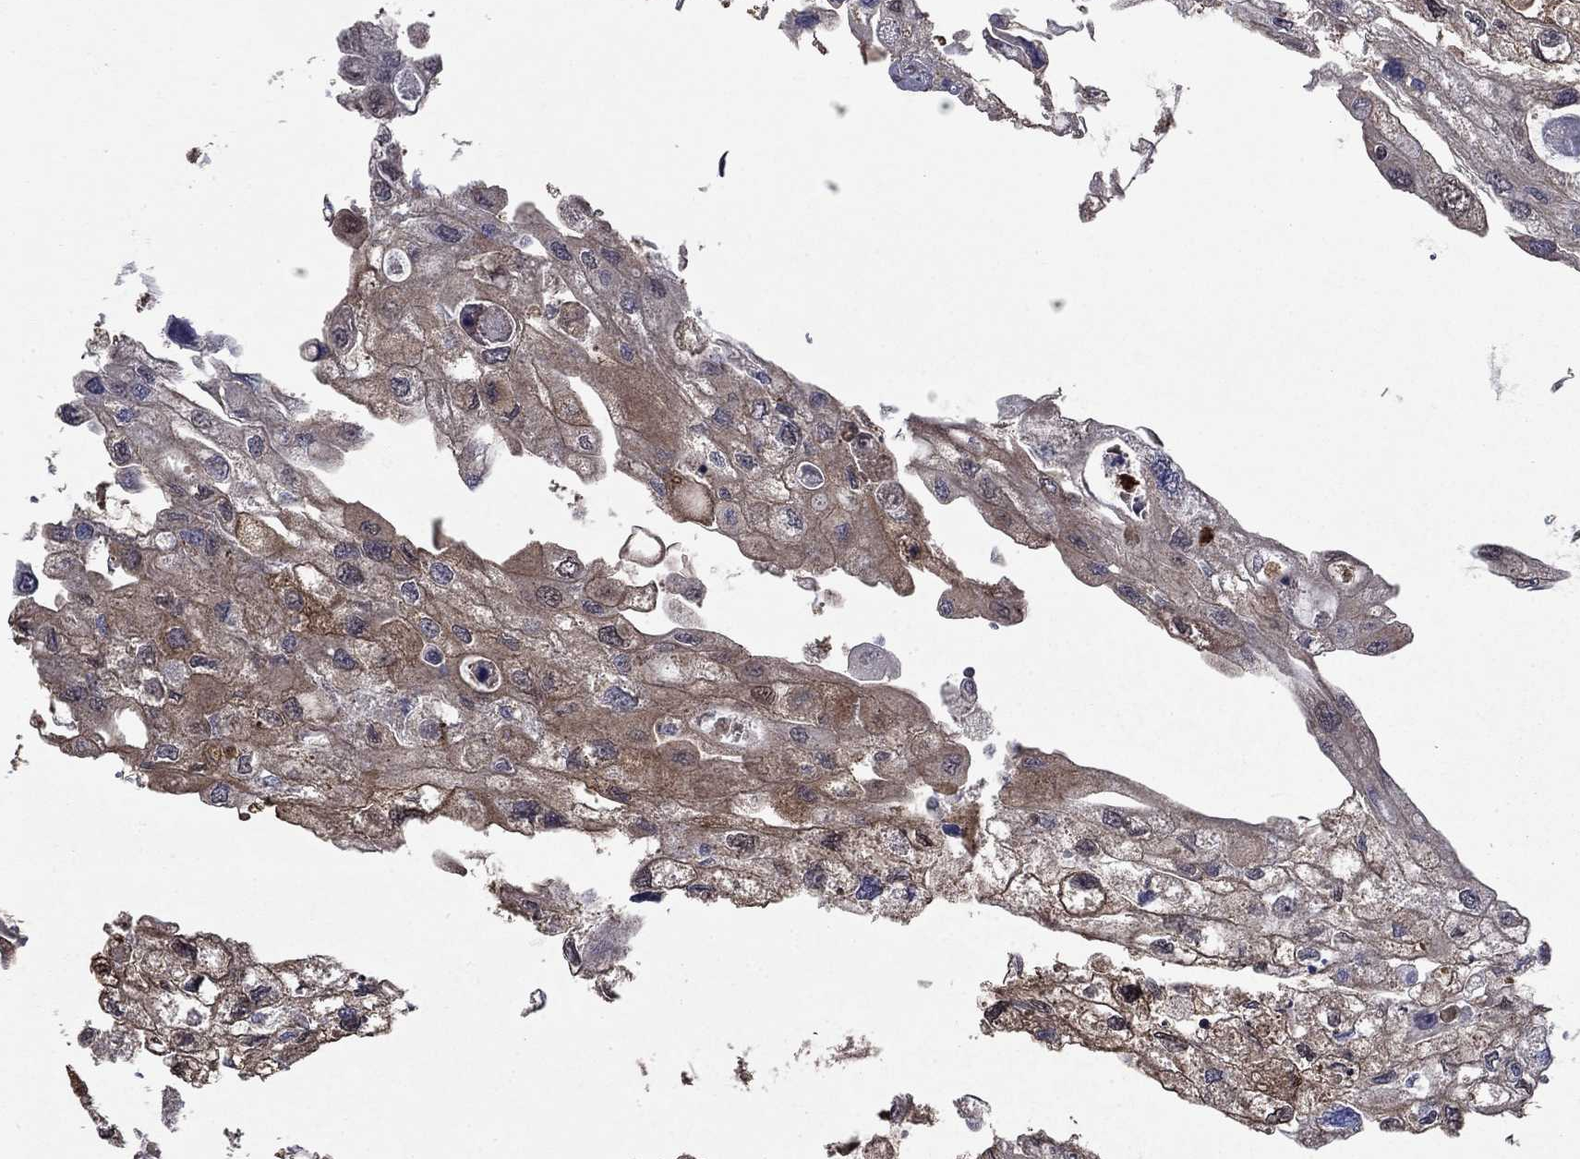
{"staining": {"intensity": "moderate", "quantity": "<25%", "location": "cytoplasmic/membranous"}, "tissue": "urothelial cancer", "cell_type": "Tumor cells", "image_type": "cancer", "snomed": [{"axis": "morphology", "description": "Urothelial carcinoma, High grade"}, {"axis": "topography", "description": "Urinary bladder"}], "caption": "Human urothelial cancer stained for a protein (brown) exhibits moderate cytoplasmic/membranous positive positivity in about <25% of tumor cells.", "gene": "DVL1", "patient": {"sex": "male", "age": 59}}